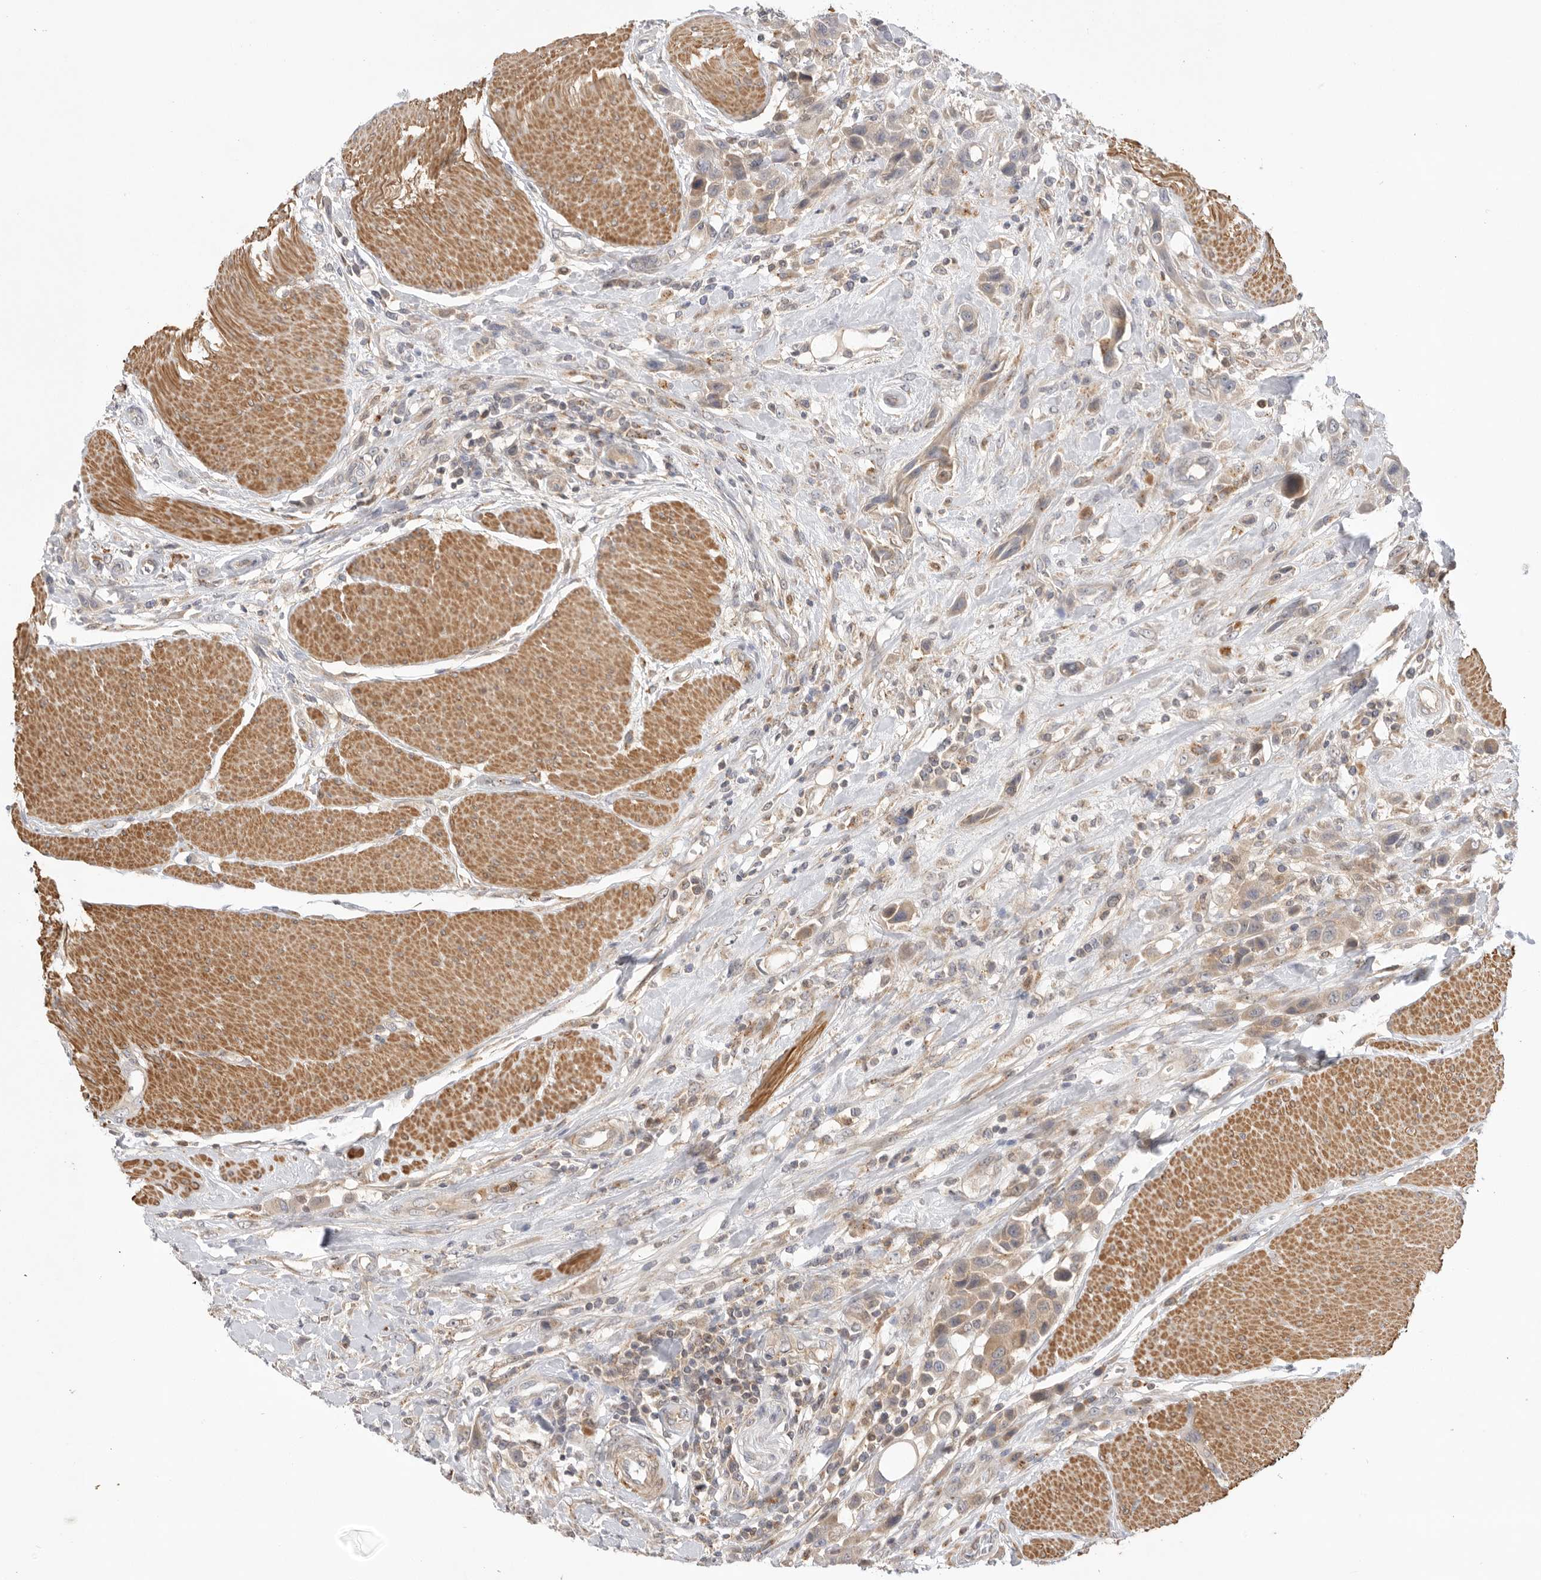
{"staining": {"intensity": "weak", "quantity": "25%-75%", "location": "cytoplasmic/membranous"}, "tissue": "urothelial cancer", "cell_type": "Tumor cells", "image_type": "cancer", "snomed": [{"axis": "morphology", "description": "Urothelial carcinoma, High grade"}, {"axis": "topography", "description": "Urinary bladder"}], "caption": "Protein expression analysis of urothelial cancer exhibits weak cytoplasmic/membranous expression in about 25%-75% of tumor cells.", "gene": "GNE", "patient": {"sex": "male", "age": 50}}